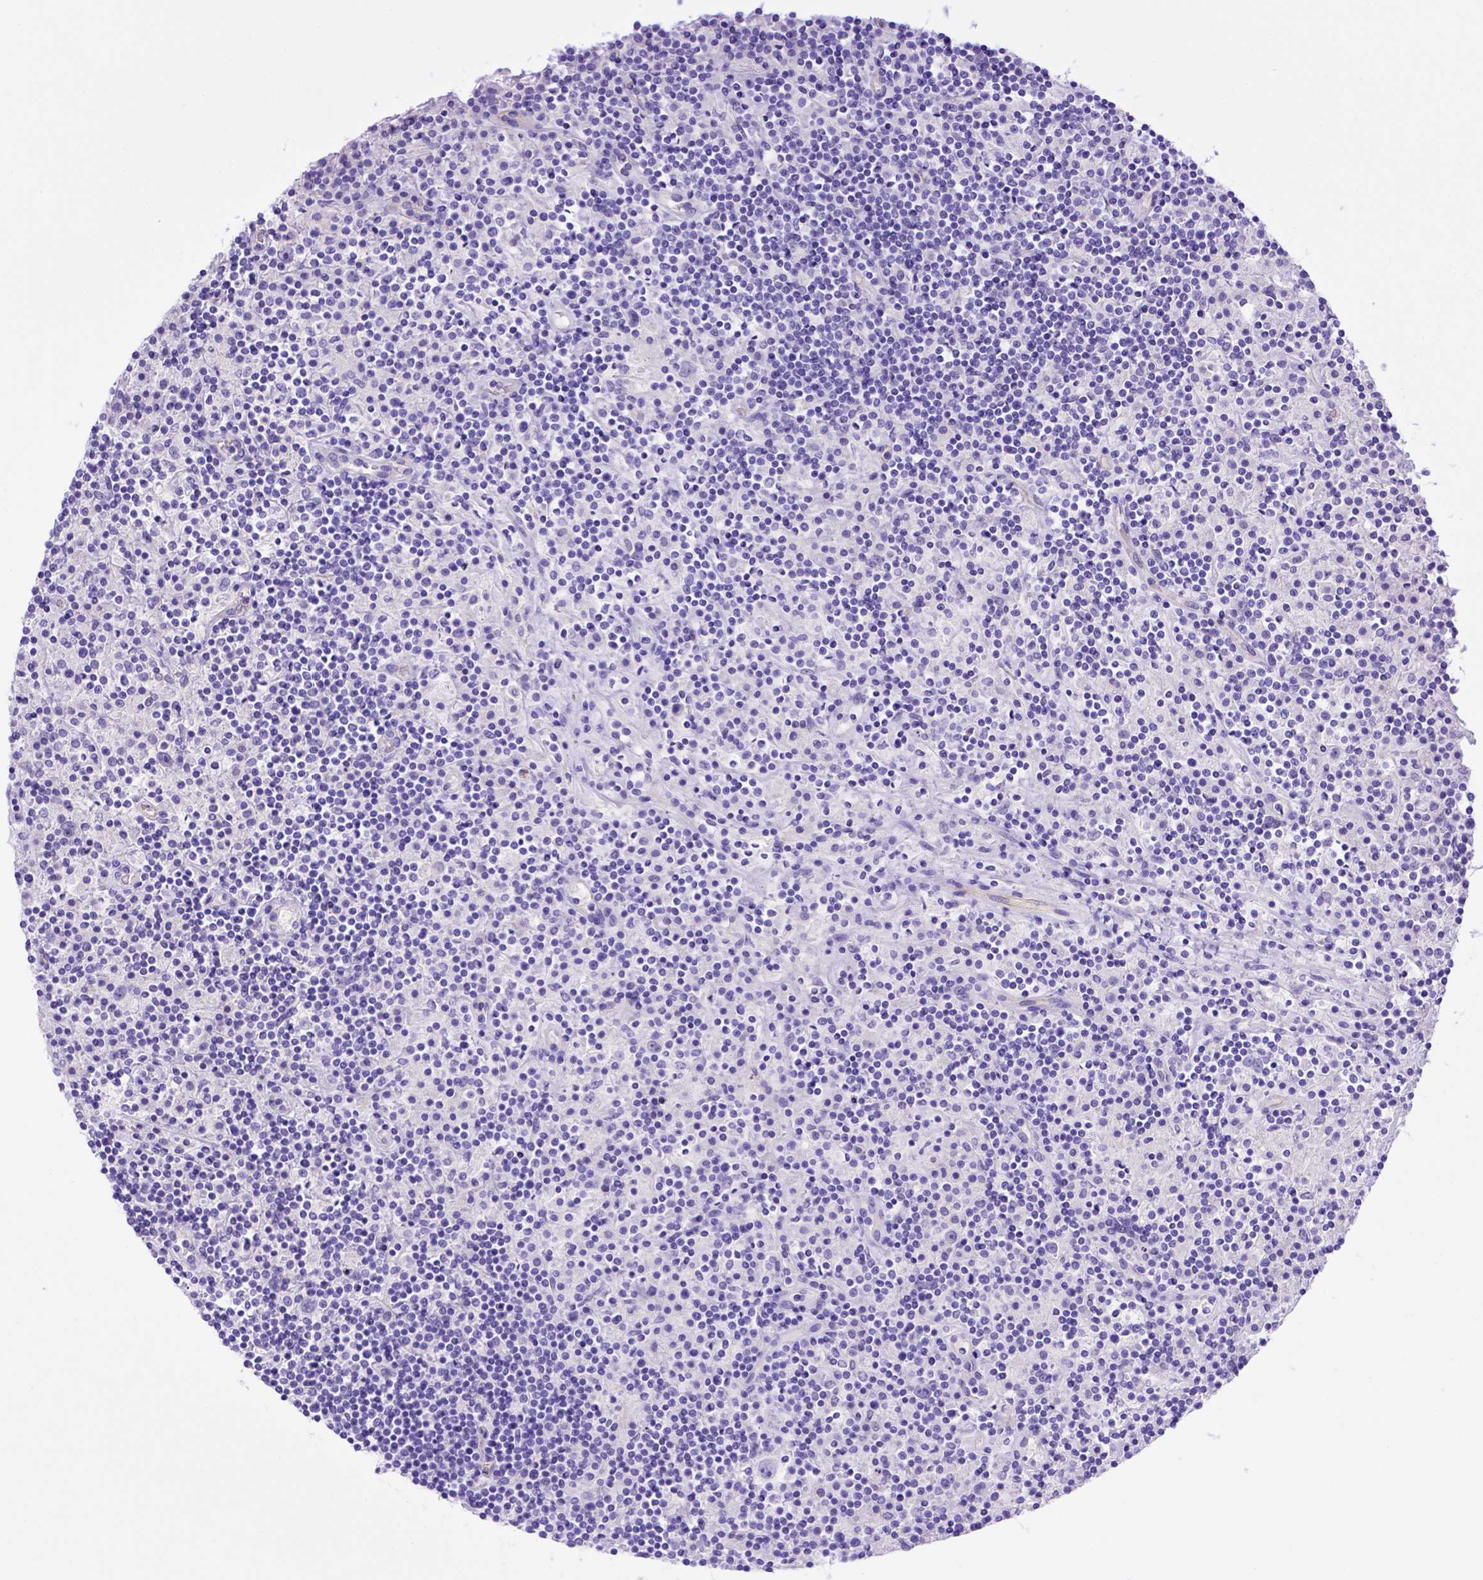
{"staining": {"intensity": "negative", "quantity": "none", "location": "none"}, "tissue": "lymphoma", "cell_type": "Tumor cells", "image_type": "cancer", "snomed": [{"axis": "morphology", "description": "Hodgkin's disease, NOS"}, {"axis": "topography", "description": "Lymph node"}], "caption": "DAB immunohistochemical staining of human lymphoma demonstrates no significant positivity in tumor cells.", "gene": "LRRC18", "patient": {"sex": "male", "age": 70}}